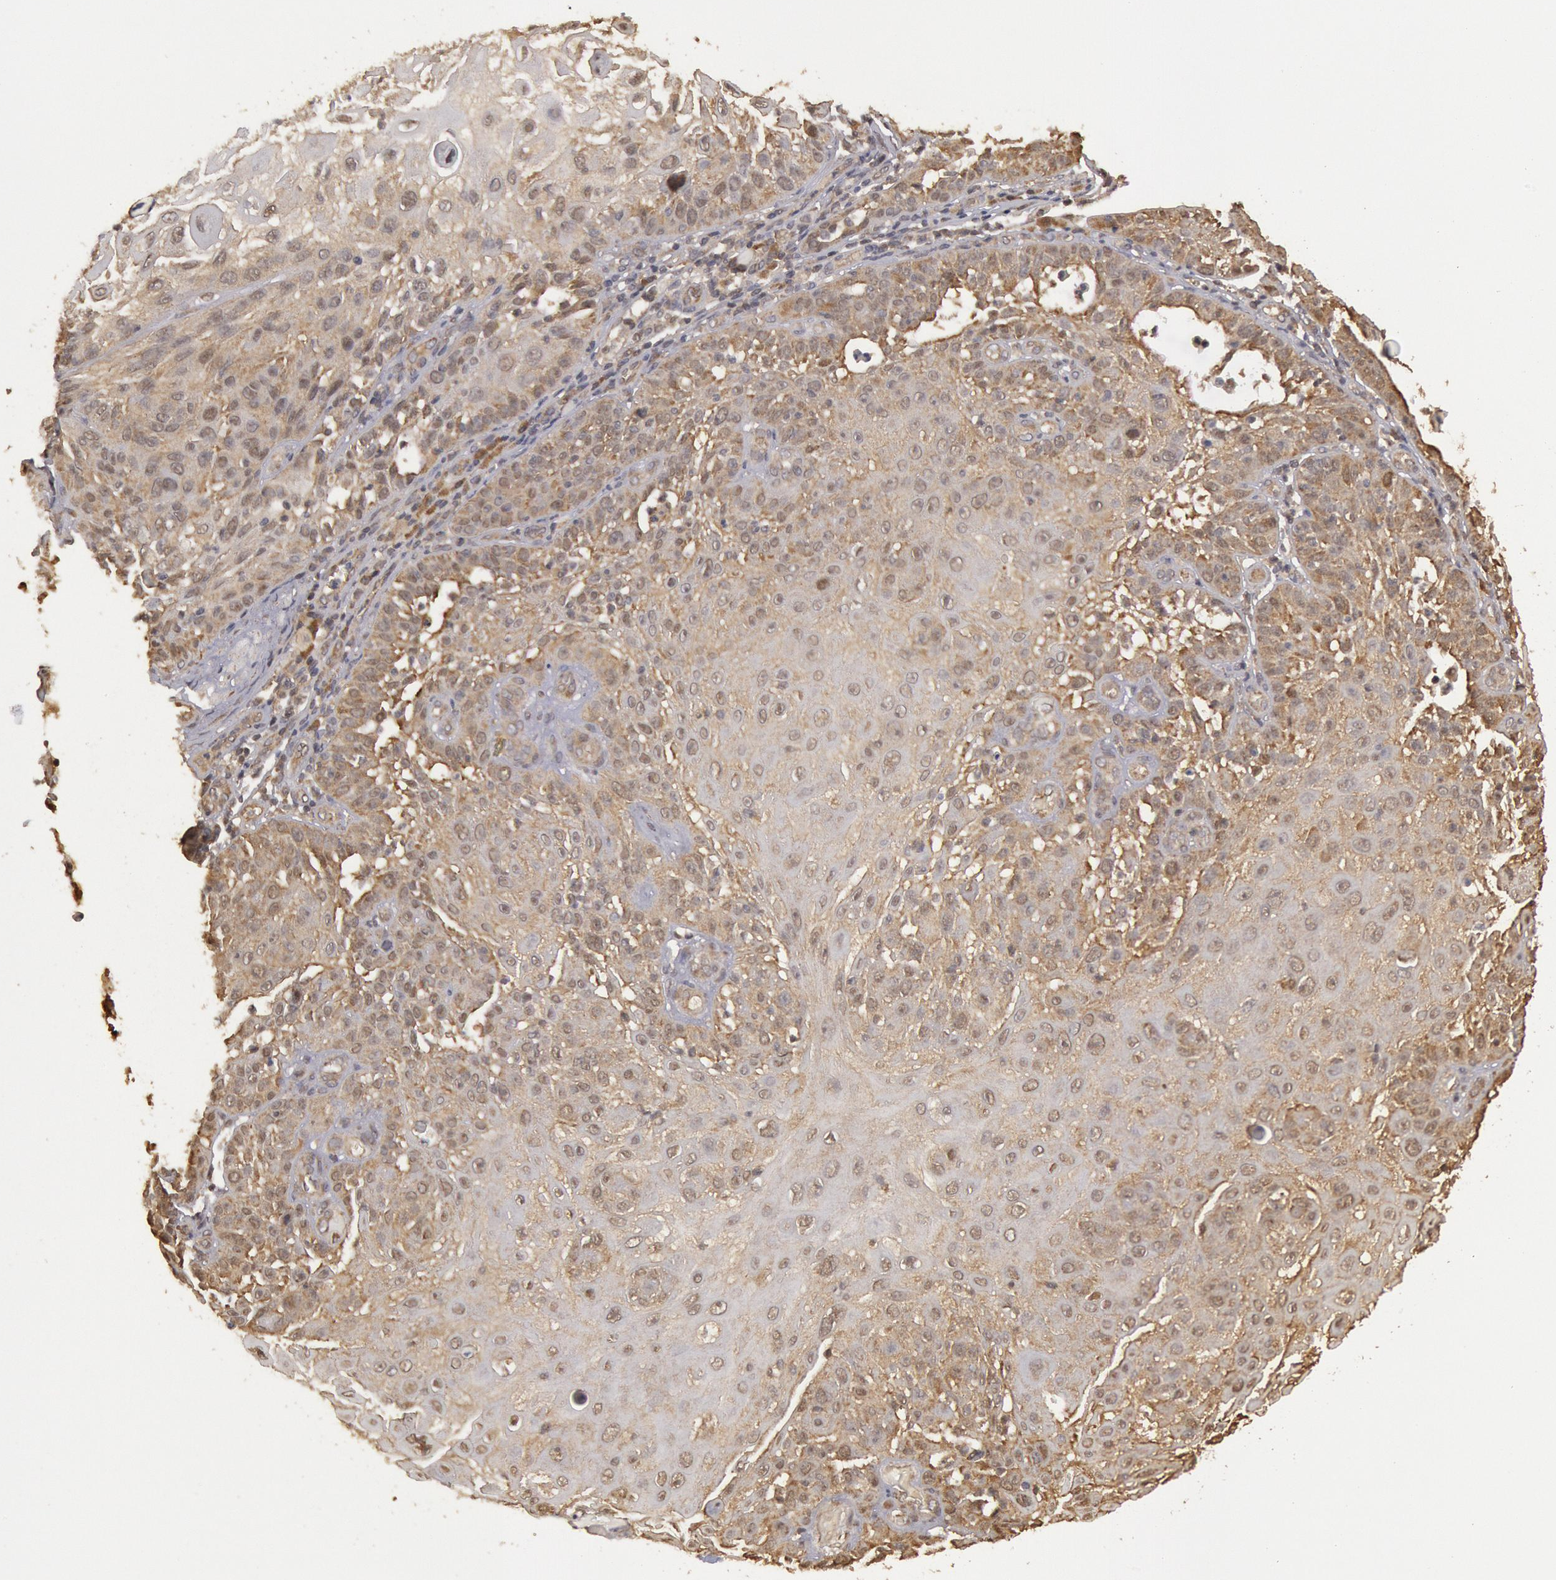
{"staining": {"intensity": "moderate", "quantity": ">75%", "location": "cytoplasmic/membranous"}, "tissue": "skin cancer", "cell_type": "Tumor cells", "image_type": "cancer", "snomed": [{"axis": "morphology", "description": "Squamous cell carcinoma, NOS"}, {"axis": "topography", "description": "Skin"}], "caption": "Skin cancer was stained to show a protein in brown. There is medium levels of moderate cytoplasmic/membranous staining in about >75% of tumor cells. (DAB (3,3'-diaminobenzidine) IHC, brown staining for protein, blue staining for nuclei).", "gene": "USP14", "patient": {"sex": "female", "age": 89}}